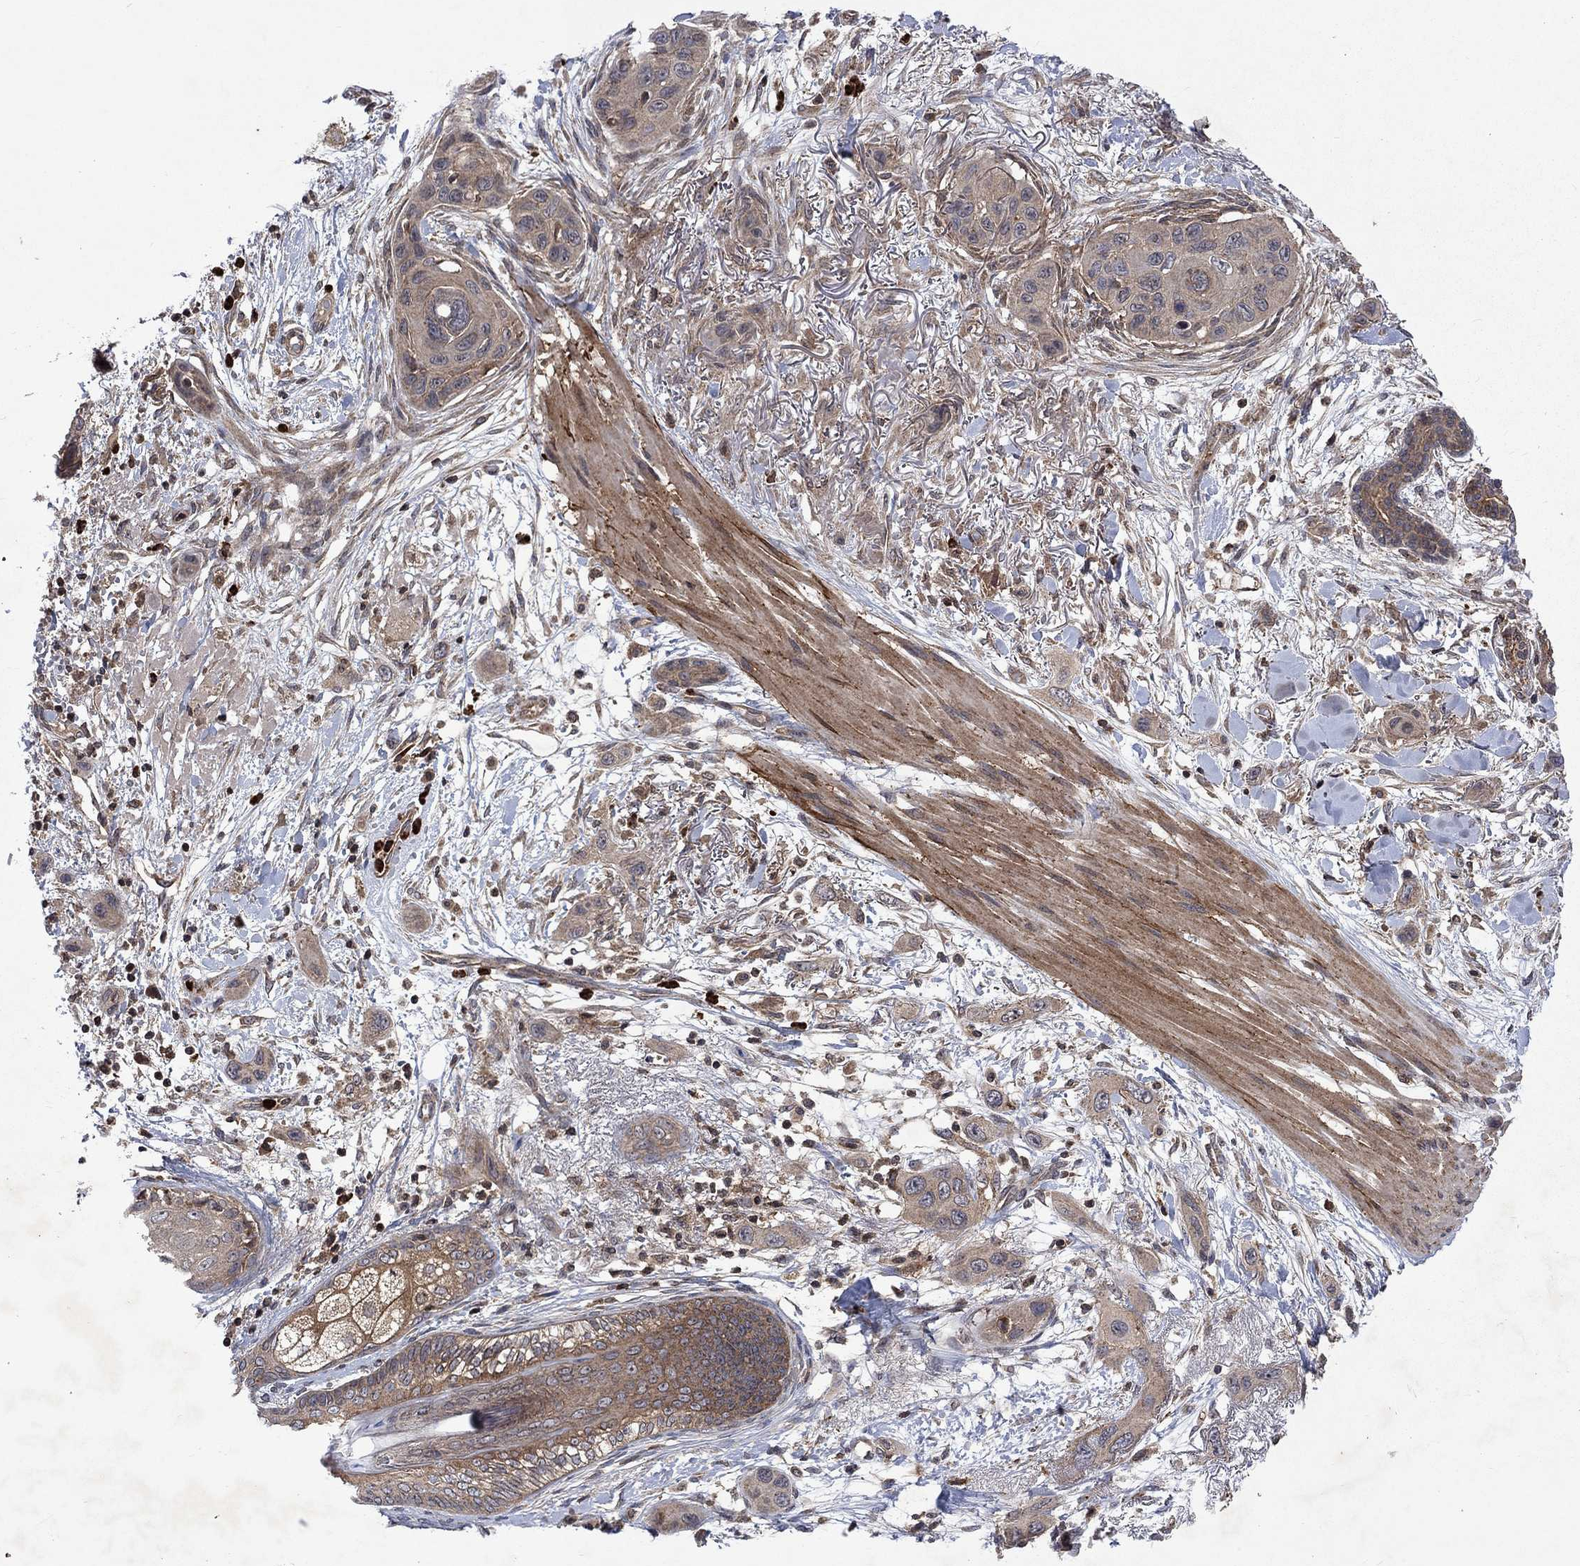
{"staining": {"intensity": "weak", "quantity": ">75%", "location": "cytoplasmic/membranous"}, "tissue": "skin cancer", "cell_type": "Tumor cells", "image_type": "cancer", "snomed": [{"axis": "morphology", "description": "Squamous cell carcinoma, NOS"}, {"axis": "topography", "description": "Skin"}], "caption": "Skin cancer stained with DAB immunohistochemistry (IHC) shows low levels of weak cytoplasmic/membranous positivity in approximately >75% of tumor cells. Using DAB (3,3'-diaminobenzidine) (brown) and hematoxylin (blue) stains, captured at high magnification using brightfield microscopy.", "gene": "TMEM33", "patient": {"sex": "male", "age": 79}}